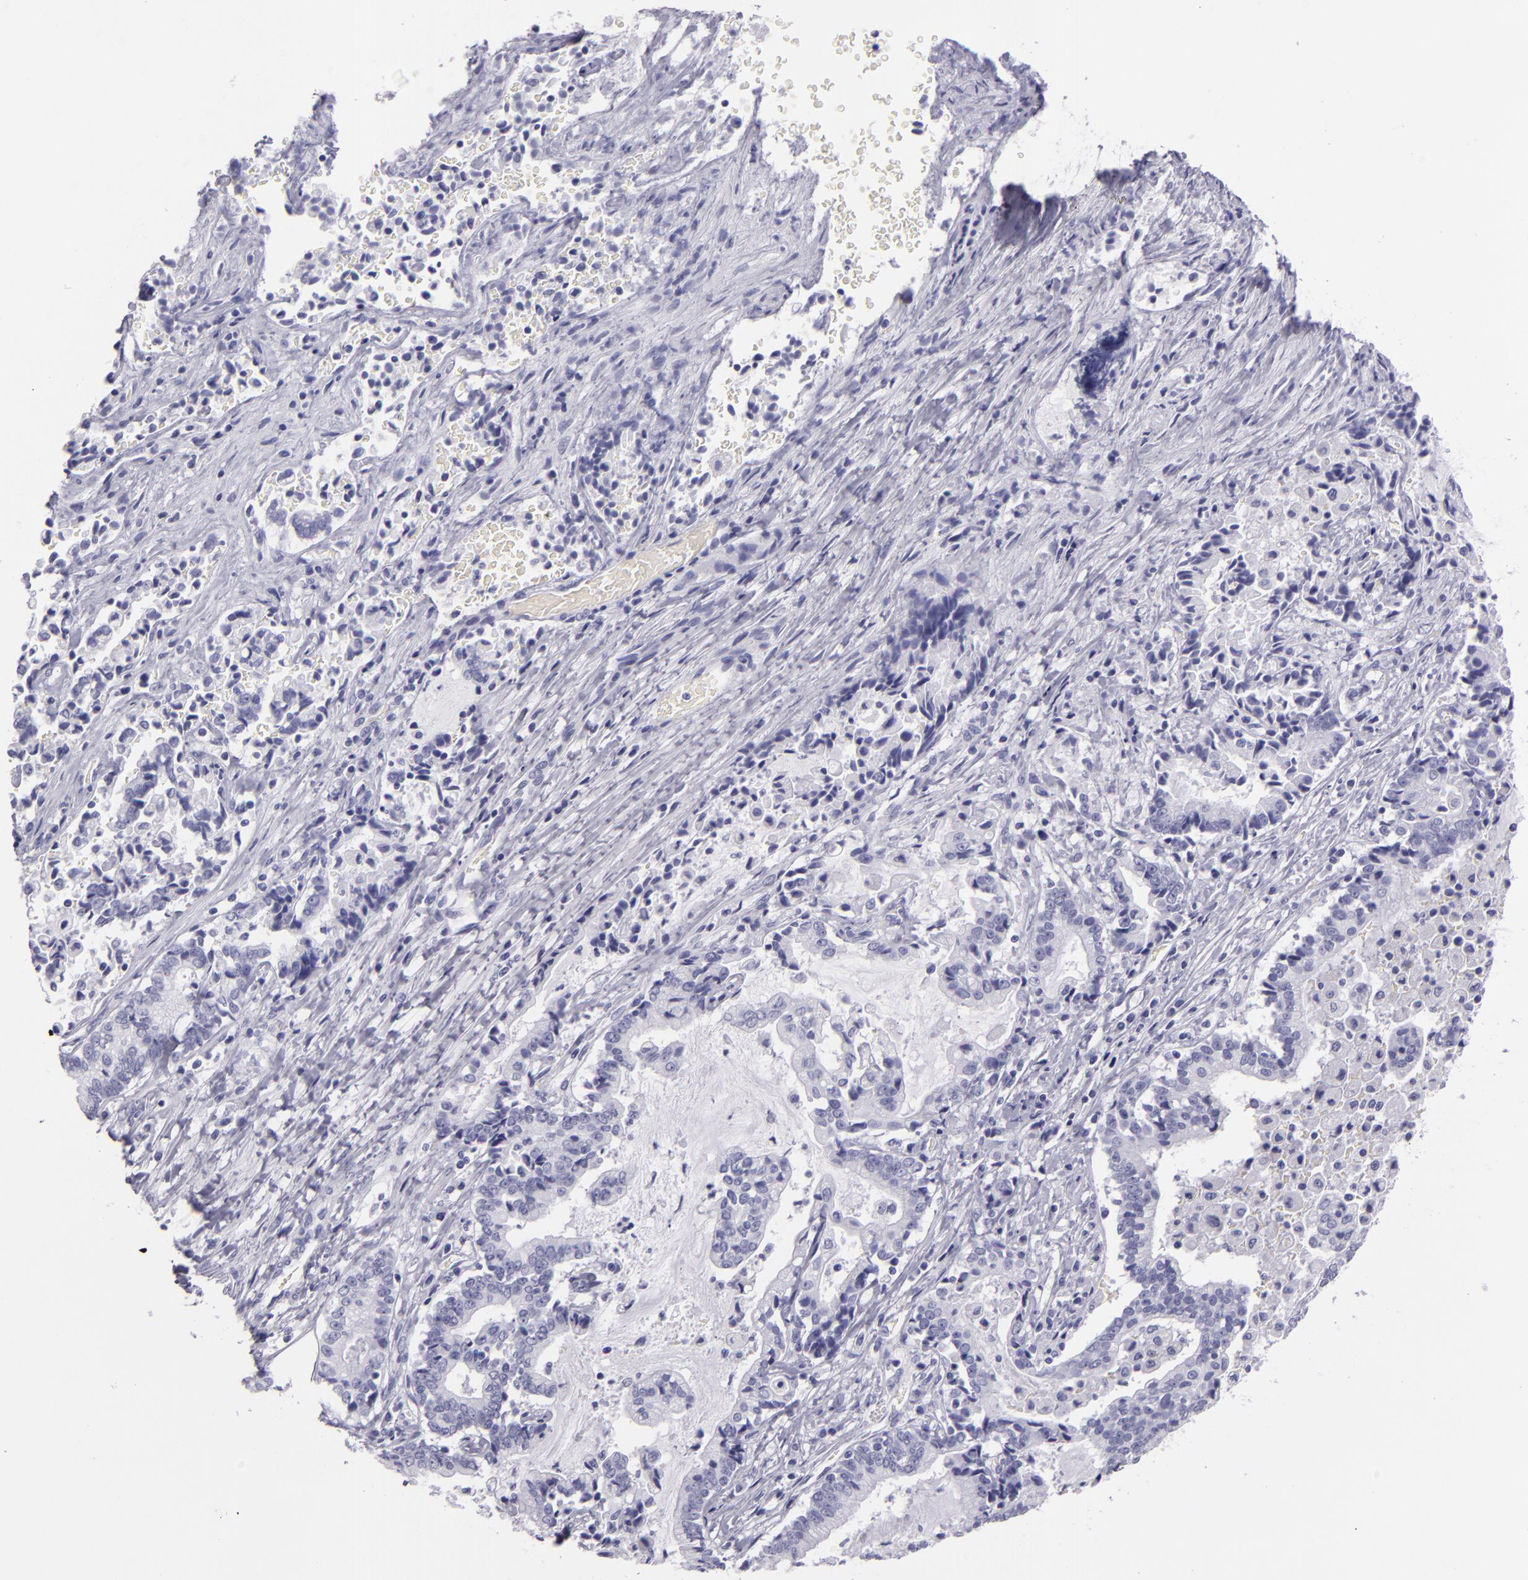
{"staining": {"intensity": "negative", "quantity": "none", "location": "none"}, "tissue": "liver cancer", "cell_type": "Tumor cells", "image_type": "cancer", "snomed": [{"axis": "morphology", "description": "Cholangiocarcinoma"}, {"axis": "topography", "description": "Liver"}], "caption": "High magnification brightfield microscopy of cholangiocarcinoma (liver) stained with DAB (3,3'-diaminobenzidine) (brown) and counterstained with hematoxylin (blue): tumor cells show no significant expression. (DAB IHC with hematoxylin counter stain).", "gene": "CR2", "patient": {"sex": "male", "age": 57}}